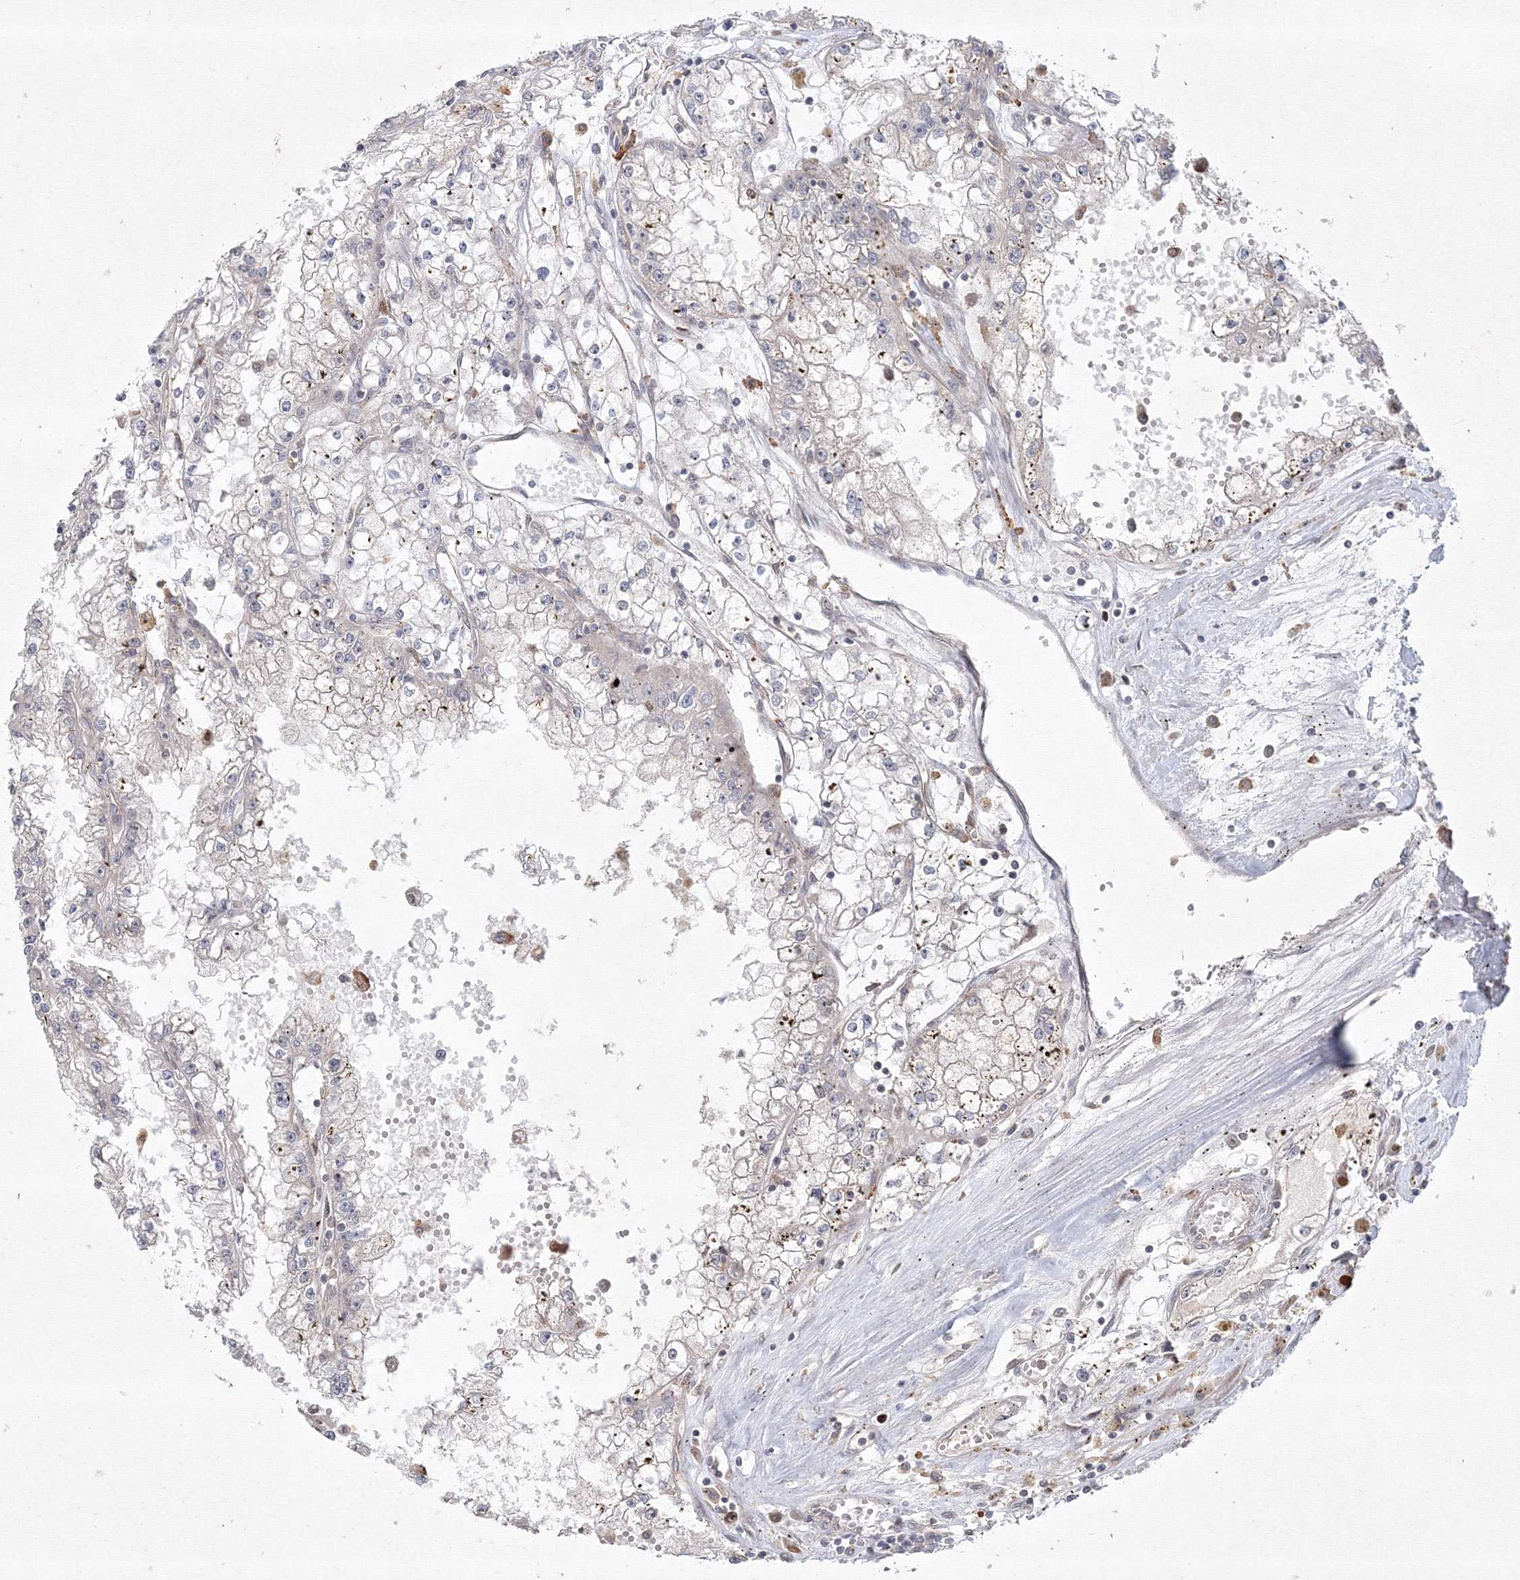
{"staining": {"intensity": "negative", "quantity": "none", "location": "none"}, "tissue": "renal cancer", "cell_type": "Tumor cells", "image_type": "cancer", "snomed": [{"axis": "morphology", "description": "Adenocarcinoma, NOS"}, {"axis": "topography", "description": "Kidney"}], "caption": "Image shows no protein positivity in tumor cells of renal adenocarcinoma tissue. (DAB IHC with hematoxylin counter stain).", "gene": "KIF20A", "patient": {"sex": "male", "age": 56}}